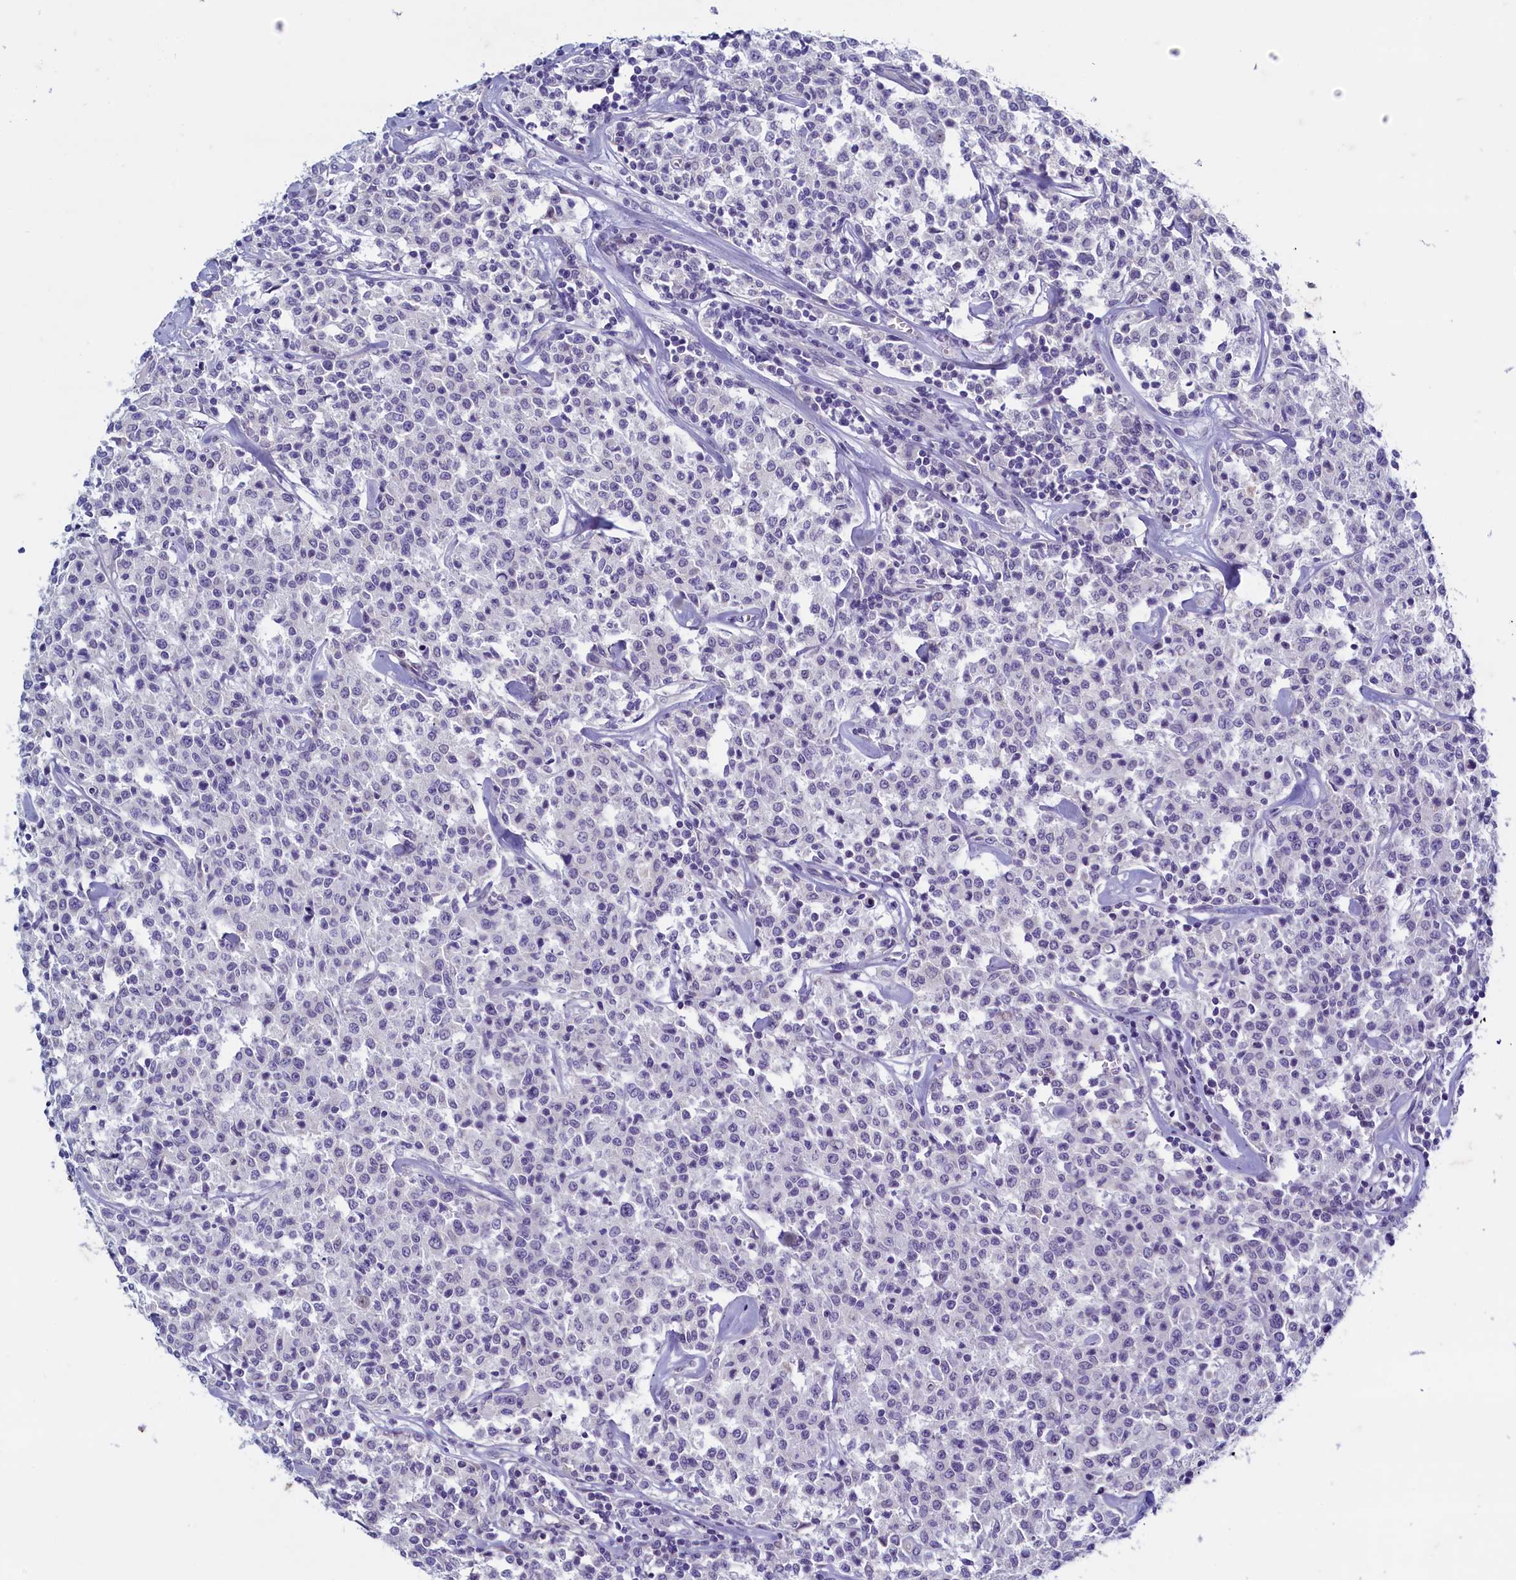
{"staining": {"intensity": "negative", "quantity": "none", "location": "none"}, "tissue": "lymphoma", "cell_type": "Tumor cells", "image_type": "cancer", "snomed": [{"axis": "morphology", "description": "Malignant lymphoma, non-Hodgkin's type, Low grade"}, {"axis": "topography", "description": "Small intestine"}], "caption": "Tumor cells show no significant positivity in lymphoma. (Stains: DAB immunohistochemistry with hematoxylin counter stain, Microscopy: brightfield microscopy at high magnification).", "gene": "MAP1LC3A", "patient": {"sex": "female", "age": 59}}